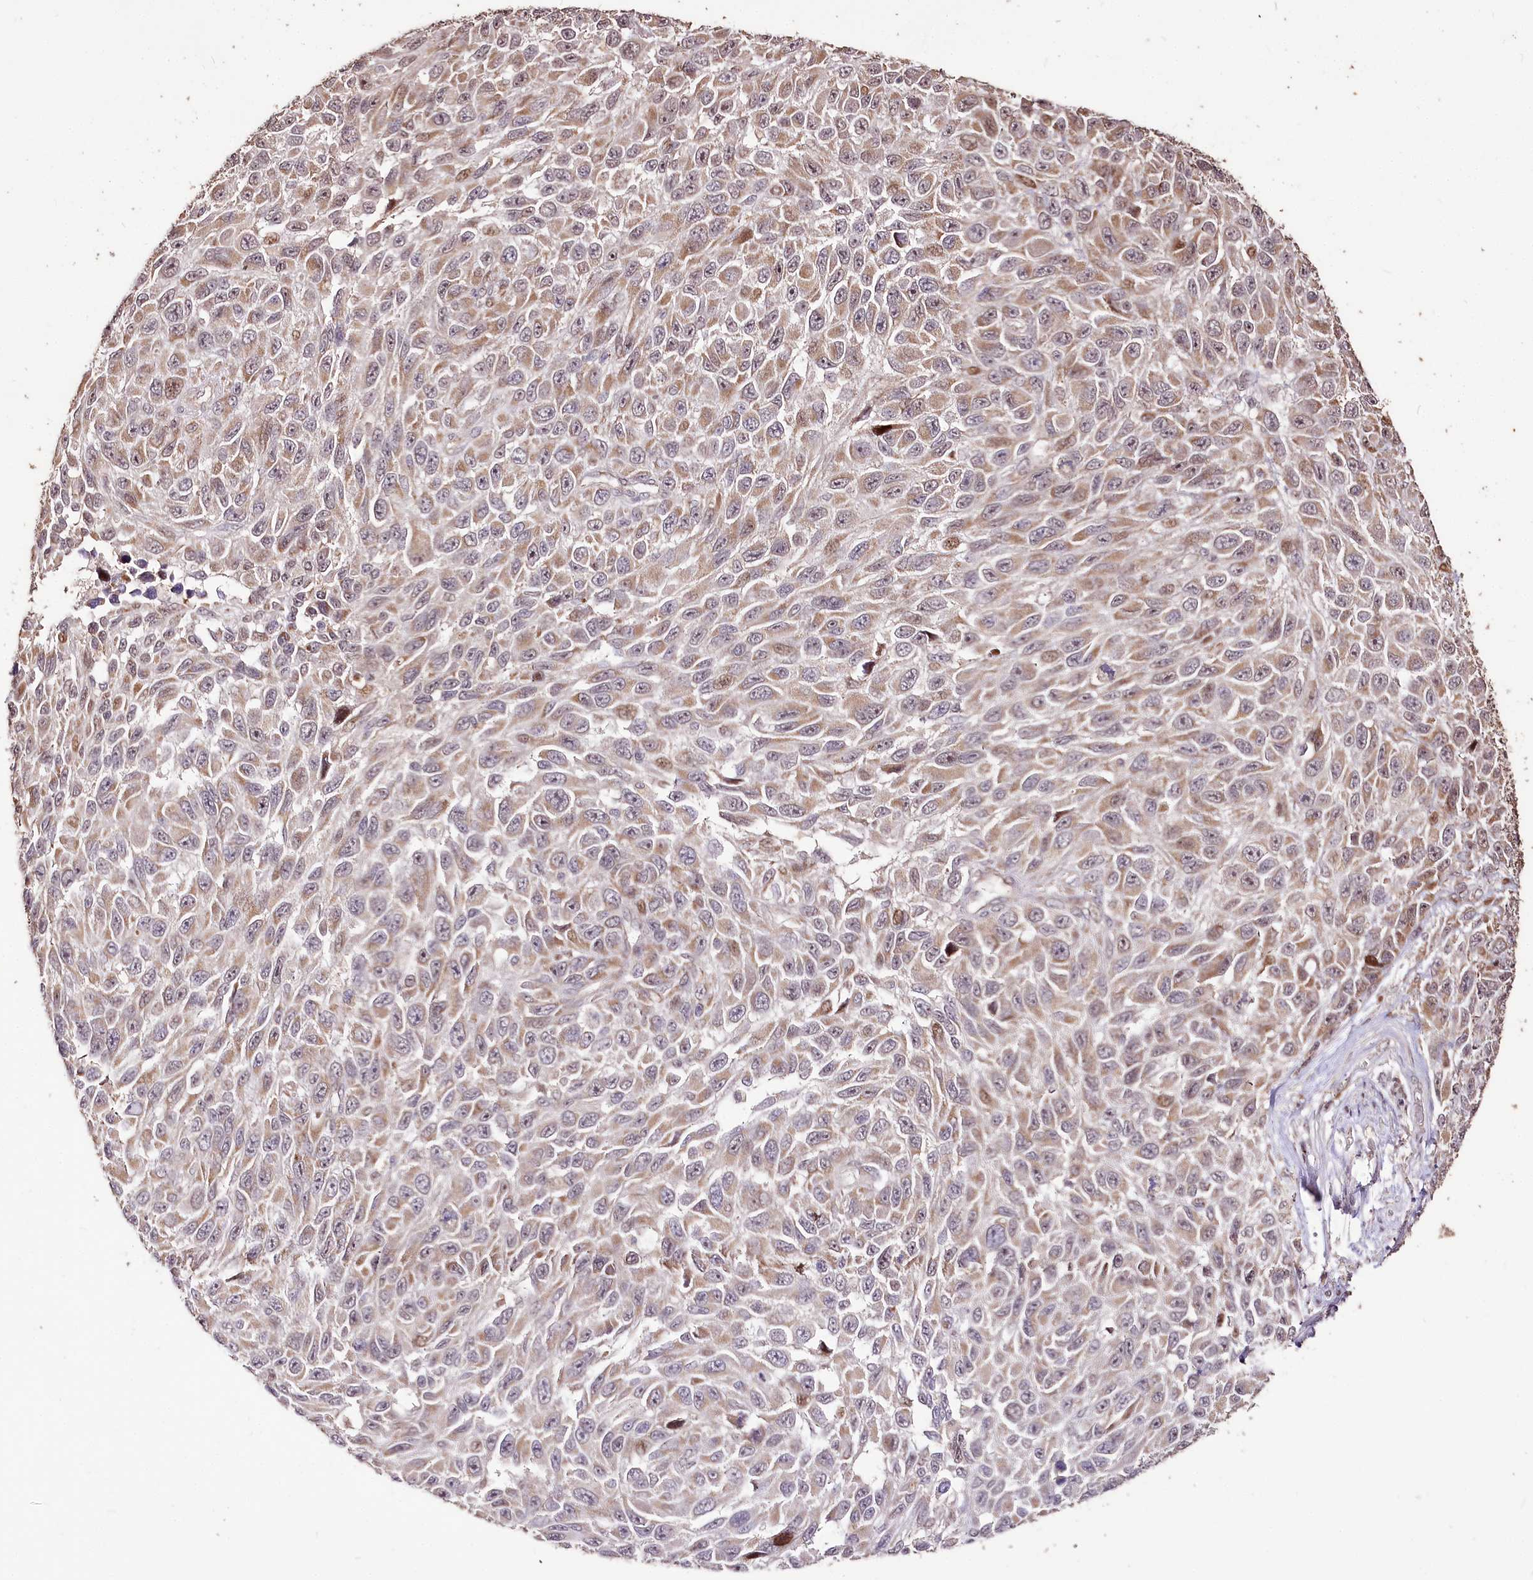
{"staining": {"intensity": "moderate", "quantity": ">75%", "location": "cytoplasmic/membranous"}, "tissue": "melanoma", "cell_type": "Tumor cells", "image_type": "cancer", "snomed": [{"axis": "morphology", "description": "Normal tissue, NOS"}, {"axis": "morphology", "description": "Malignant melanoma, NOS"}, {"axis": "topography", "description": "Skin"}], "caption": "A medium amount of moderate cytoplasmic/membranous staining is appreciated in approximately >75% of tumor cells in melanoma tissue.", "gene": "CARD19", "patient": {"sex": "female", "age": 96}}